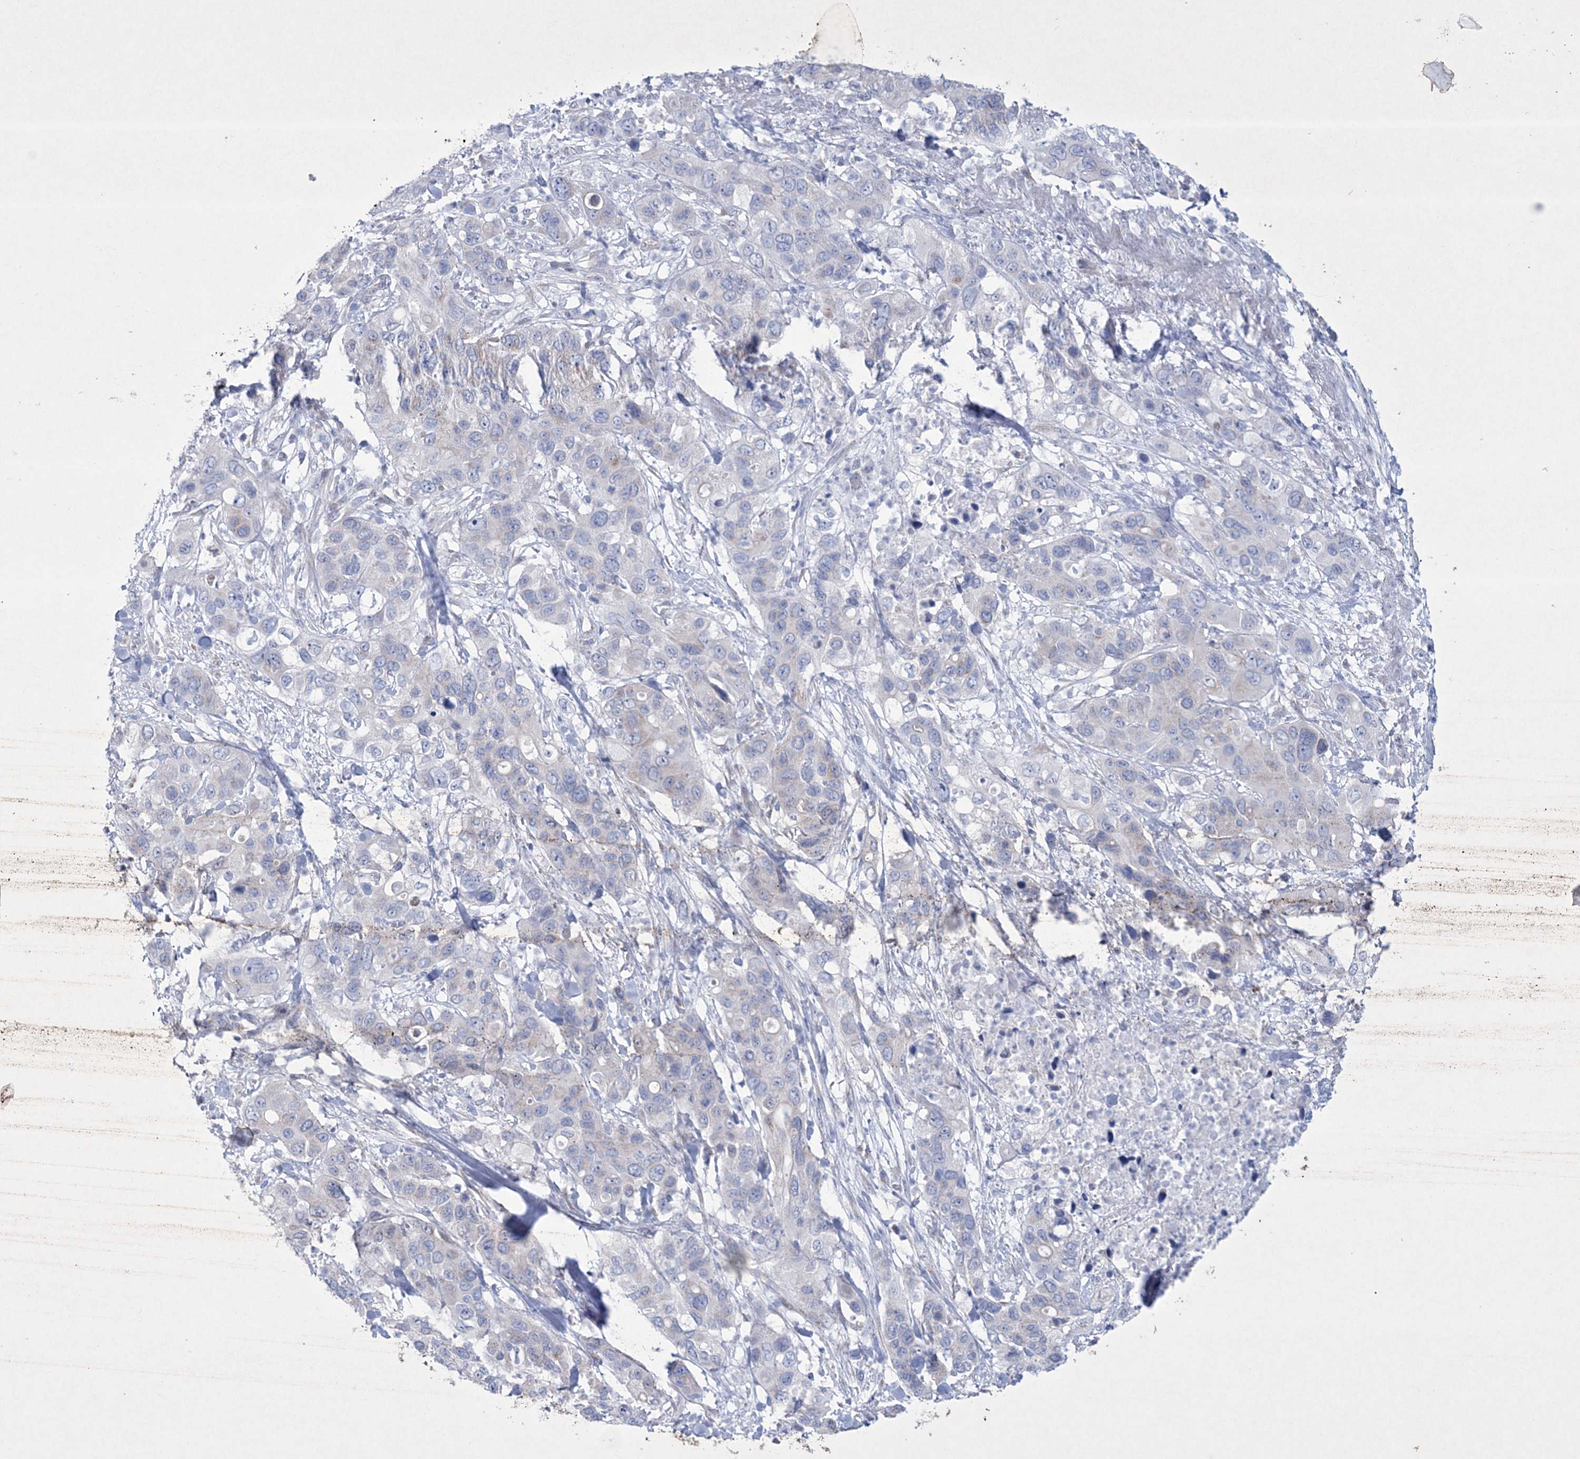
{"staining": {"intensity": "negative", "quantity": "none", "location": "none"}, "tissue": "pancreatic cancer", "cell_type": "Tumor cells", "image_type": "cancer", "snomed": [{"axis": "morphology", "description": "Adenocarcinoma, NOS"}, {"axis": "topography", "description": "Pancreas"}], "caption": "Immunohistochemistry micrograph of neoplastic tissue: adenocarcinoma (pancreatic) stained with DAB shows no significant protein expression in tumor cells. Nuclei are stained in blue.", "gene": "CES4A", "patient": {"sex": "female", "age": 71}}